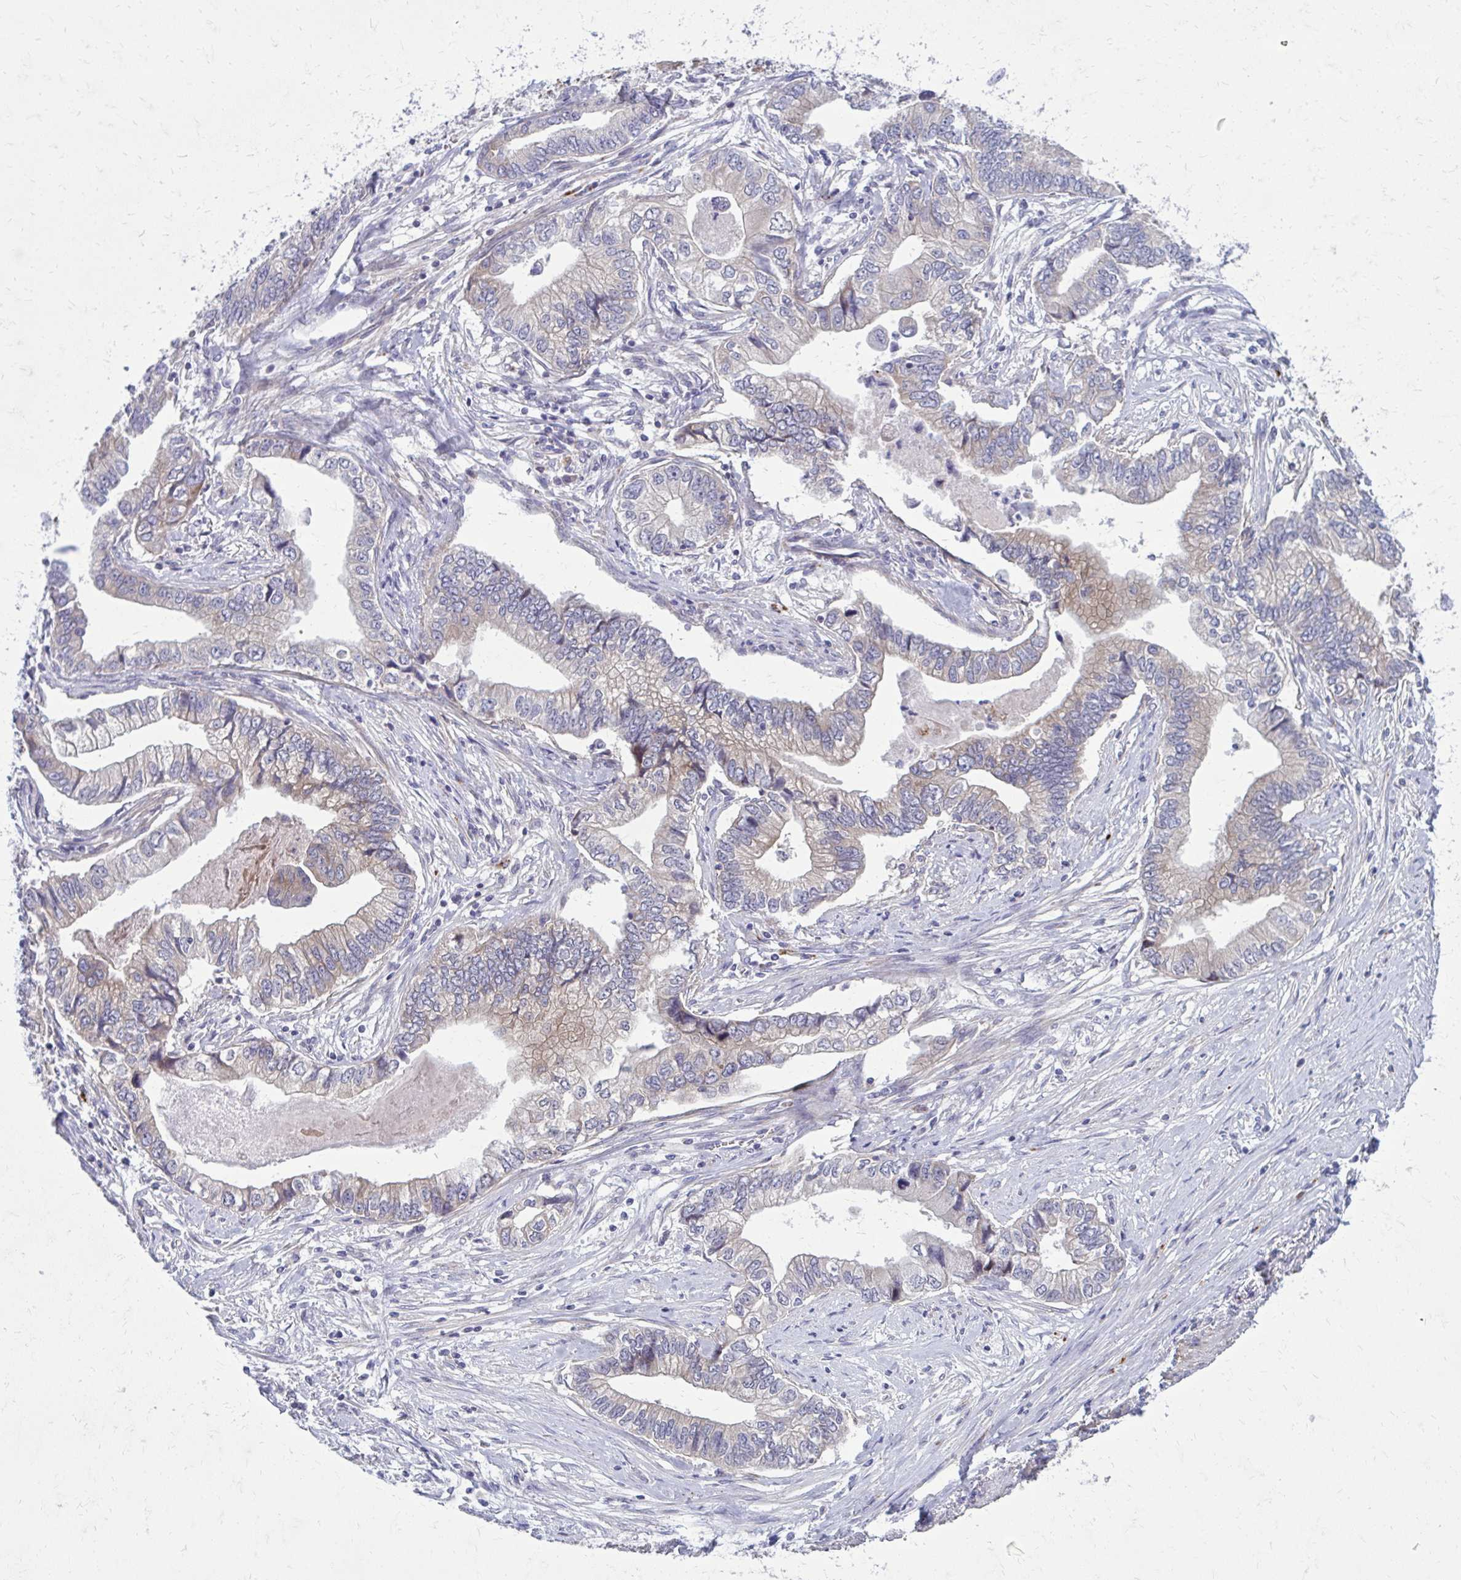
{"staining": {"intensity": "weak", "quantity": "25%-75%", "location": "cytoplasmic/membranous"}, "tissue": "stomach cancer", "cell_type": "Tumor cells", "image_type": "cancer", "snomed": [{"axis": "morphology", "description": "Adenocarcinoma, NOS"}, {"axis": "topography", "description": "Pancreas"}, {"axis": "topography", "description": "Stomach, upper"}], "caption": "This photomicrograph displays stomach cancer stained with immunohistochemistry to label a protein in brown. The cytoplasmic/membranous of tumor cells show weak positivity for the protein. Nuclei are counter-stained blue.", "gene": "GIGYF2", "patient": {"sex": "male", "age": 77}}